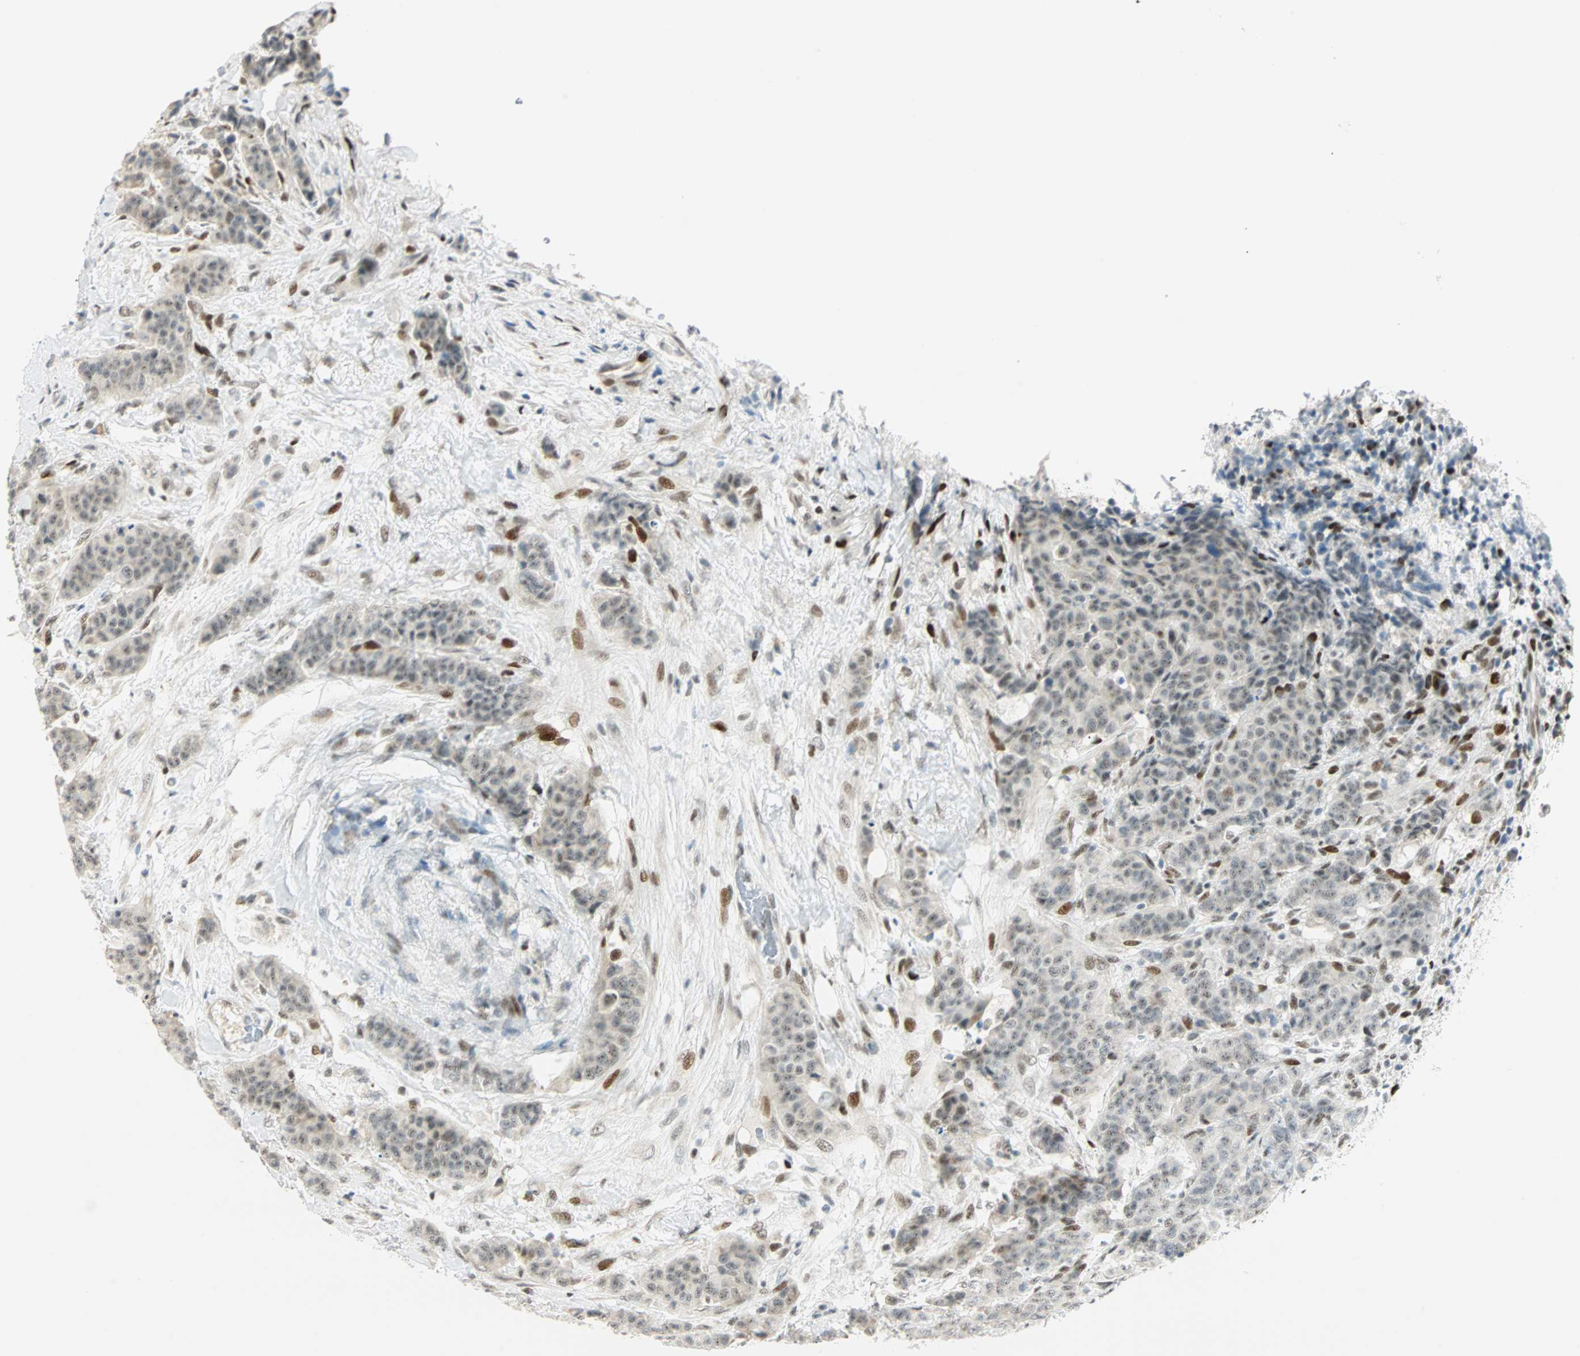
{"staining": {"intensity": "negative", "quantity": "none", "location": "none"}, "tissue": "breast cancer", "cell_type": "Tumor cells", "image_type": "cancer", "snomed": [{"axis": "morphology", "description": "Duct carcinoma"}, {"axis": "topography", "description": "Breast"}], "caption": "Immunohistochemistry (IHC) of human infiltrating ductal carcinoma (breast) reveals no expression in tumor cells.", "gene": "MSX2", "patient": {"sex": "female", "age": 40}}